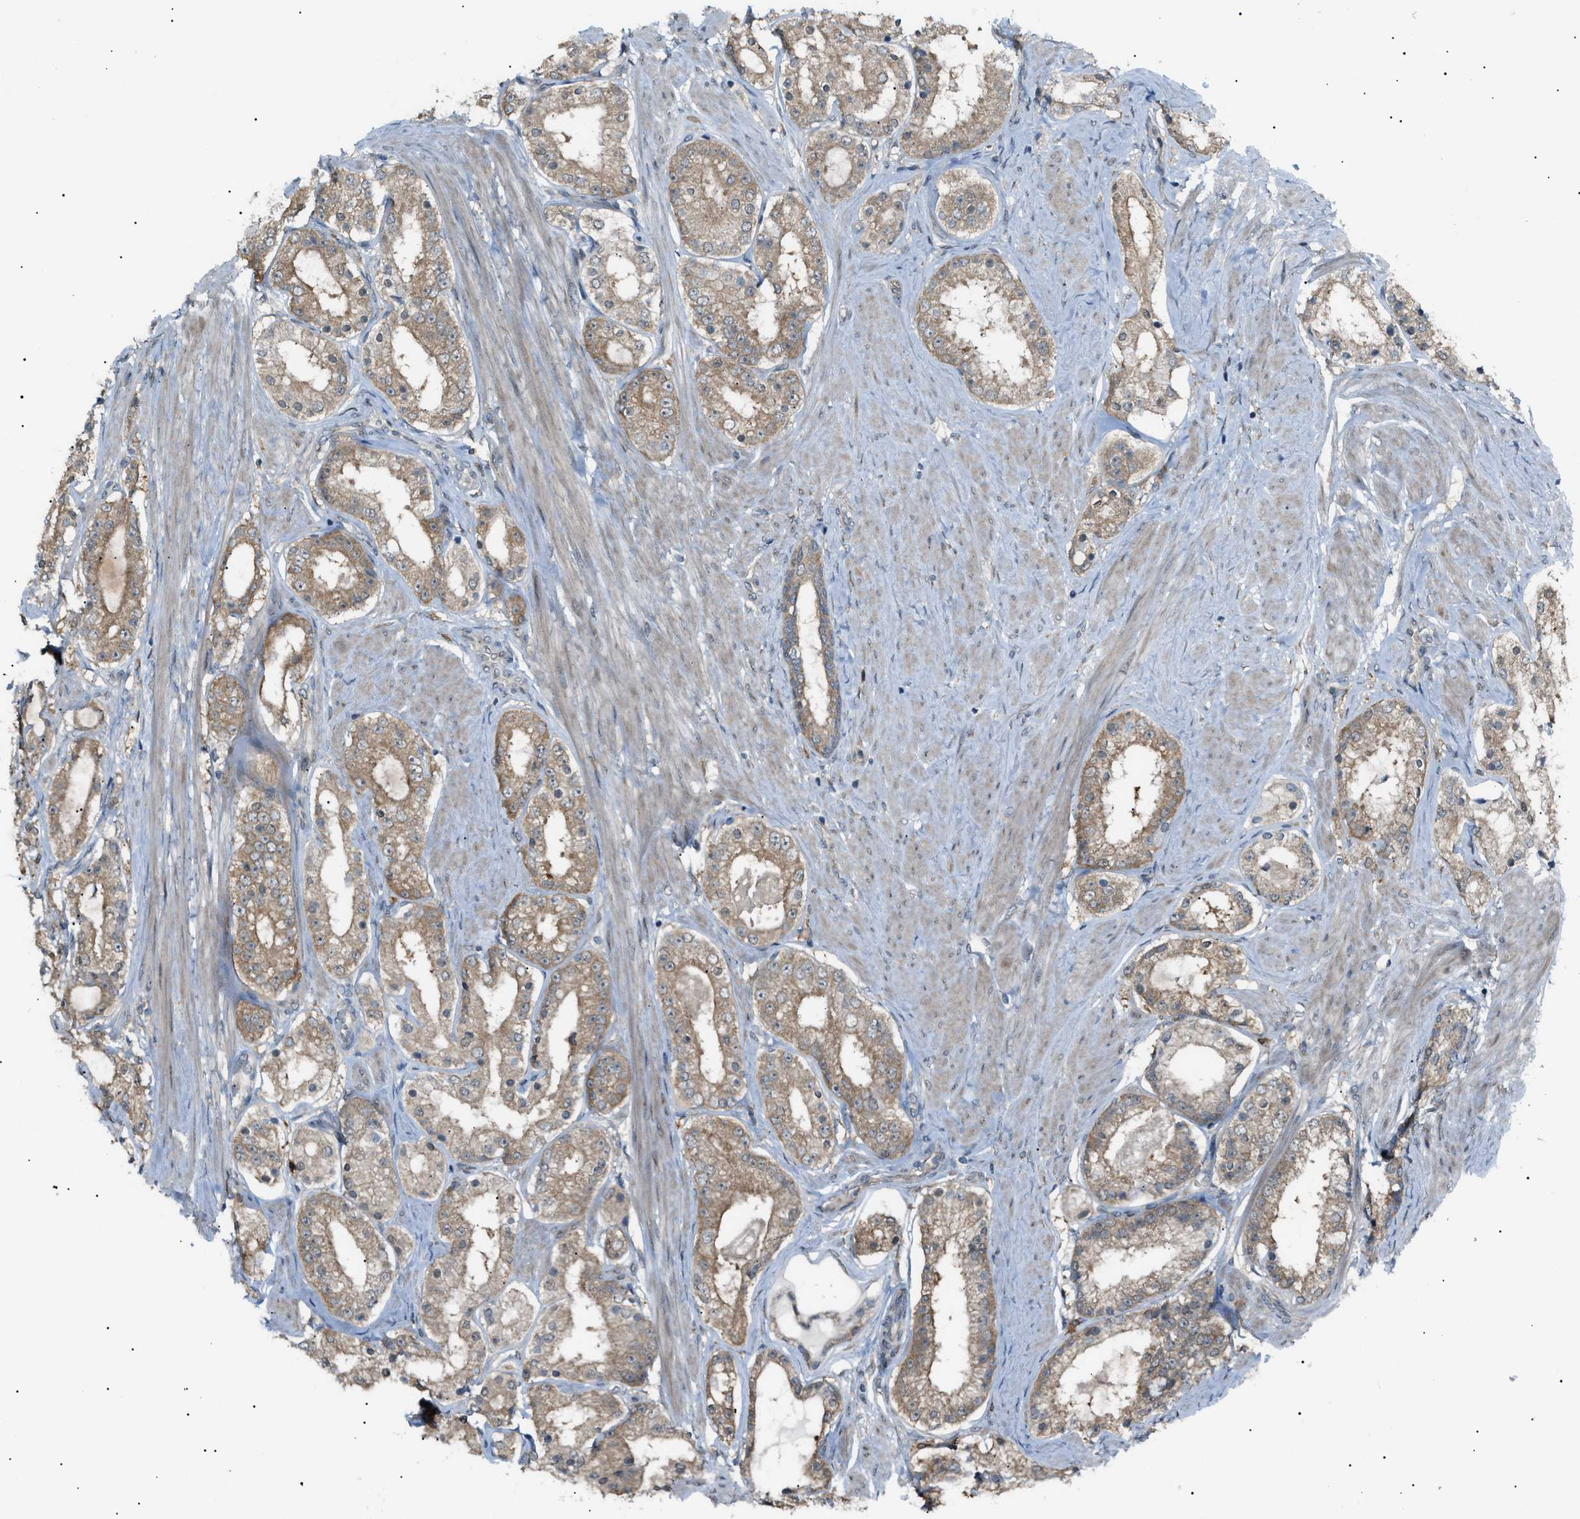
{"staining": {"intensity": "moderate", "quantity": ">75%", "location": "cytoplasmic/membranous"}, "tissue": "prostate cancer", "cell_type": "Tumor cells", "image_type": "cancer", "snomed": [{"axis": "morphology", "description": "Adenocarcinoma, Low grade"}, {"axis": "topography", "description": "Prostate"}], "caption": "Prostate cancer (low-grade adenocarcinoma) stained for a protein reveals moderate cytoplasmic/membranous positivity in tumor cells.", "gene": "LPIN2", "patient": {"sex": "male", "age": 63}}